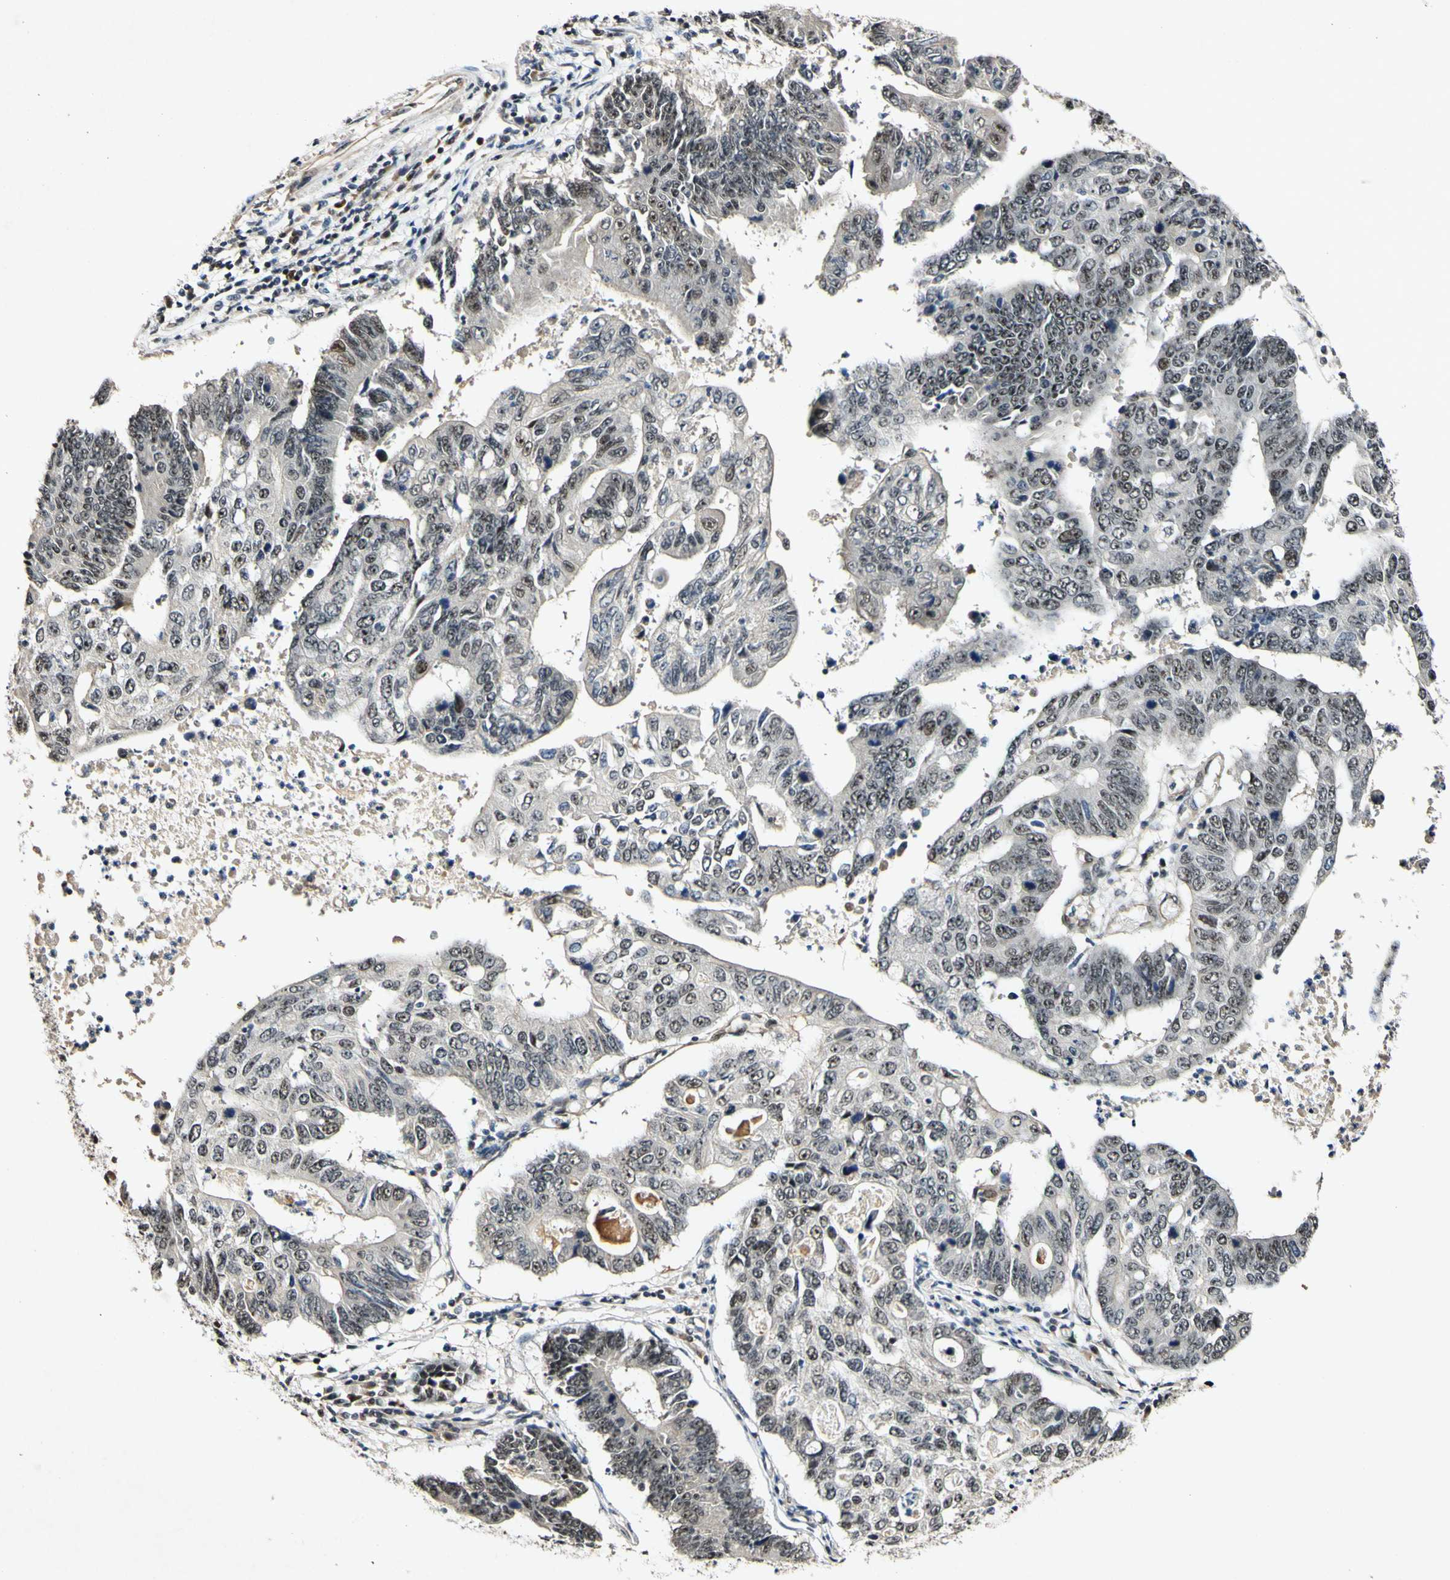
{"staining": {"intensity": "negative", "quantity": "none", "location": "none"}, "tissue": "stomach cancer", "cell_type": "Tumor cells", "image_type": "cancer", "snomed": [{"axis": "morphology", "description": "Adenocarcinoma, NOS"}, {"axis": "topography", "description": "Stomach"}], "caption": "DAB immunohistochemical staining of human stomach cancer displays no significant staining in tumor cells. The staining is performed using DAB (3,3'-diaminobenzidine) brown chromogen with nuclei counter-stained in using hematoxylin.", "gene": "POLR2F", "patient": {"sex": "male", "age": 59}}